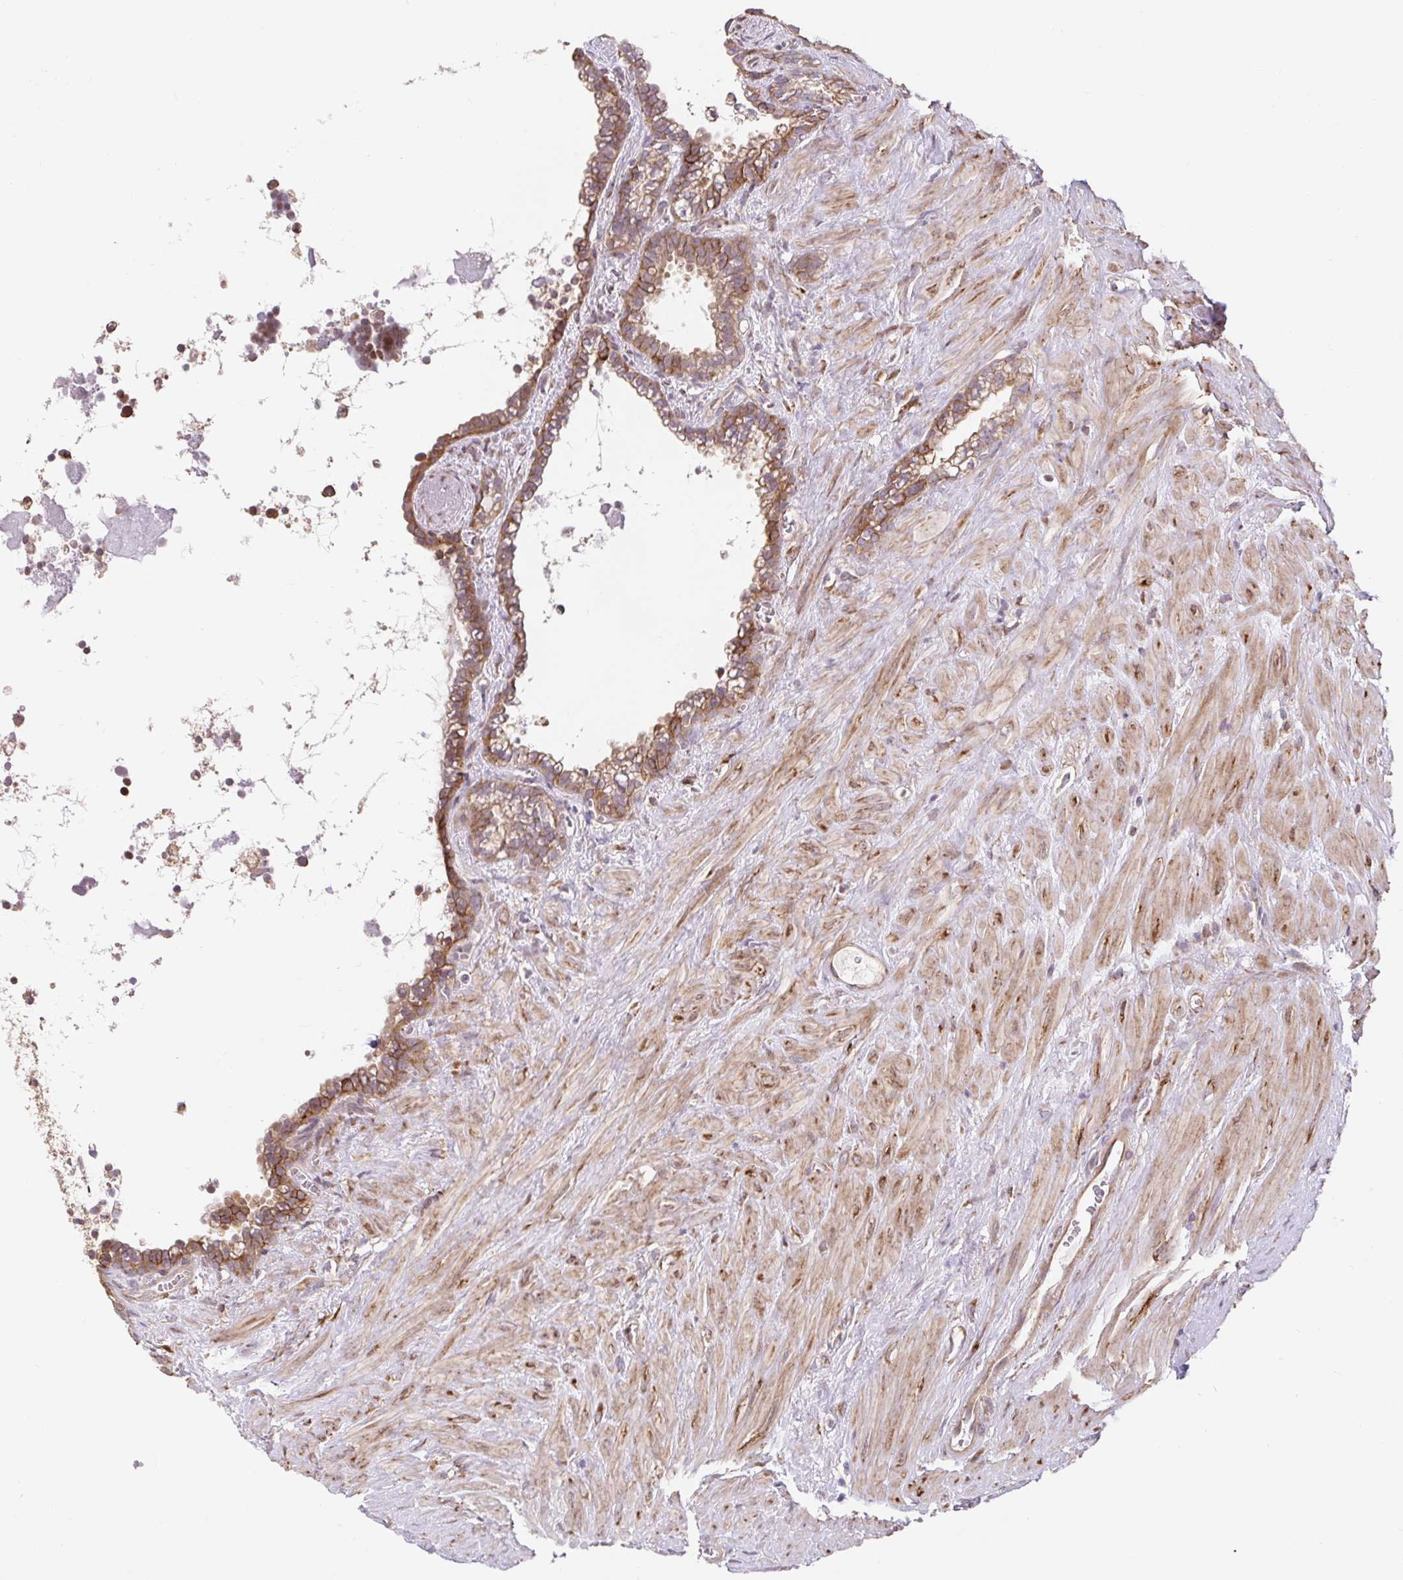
{"staining": {"intensity": "moderate", "quantity": "25%-75%", "location": "cytoplasmic/membranous"}, "tissue": "seminal vesicle", "cell_type": "Glandular cells", "image_type": "normal", "snomed": [{"axis": "morphology", "description": "Normal tissue, NOS"}, {"axis": "topography", "description": "Seminal veicle"}], "caption": "Protein staining by immunohistochemistry exhibits moderate cytoplasmic/membranous positivity in about 25%-75% of glandular cells in benign seminal vesicle.", "gene": "LYPD5", "patient": {"sex": "male", "age": 76}}